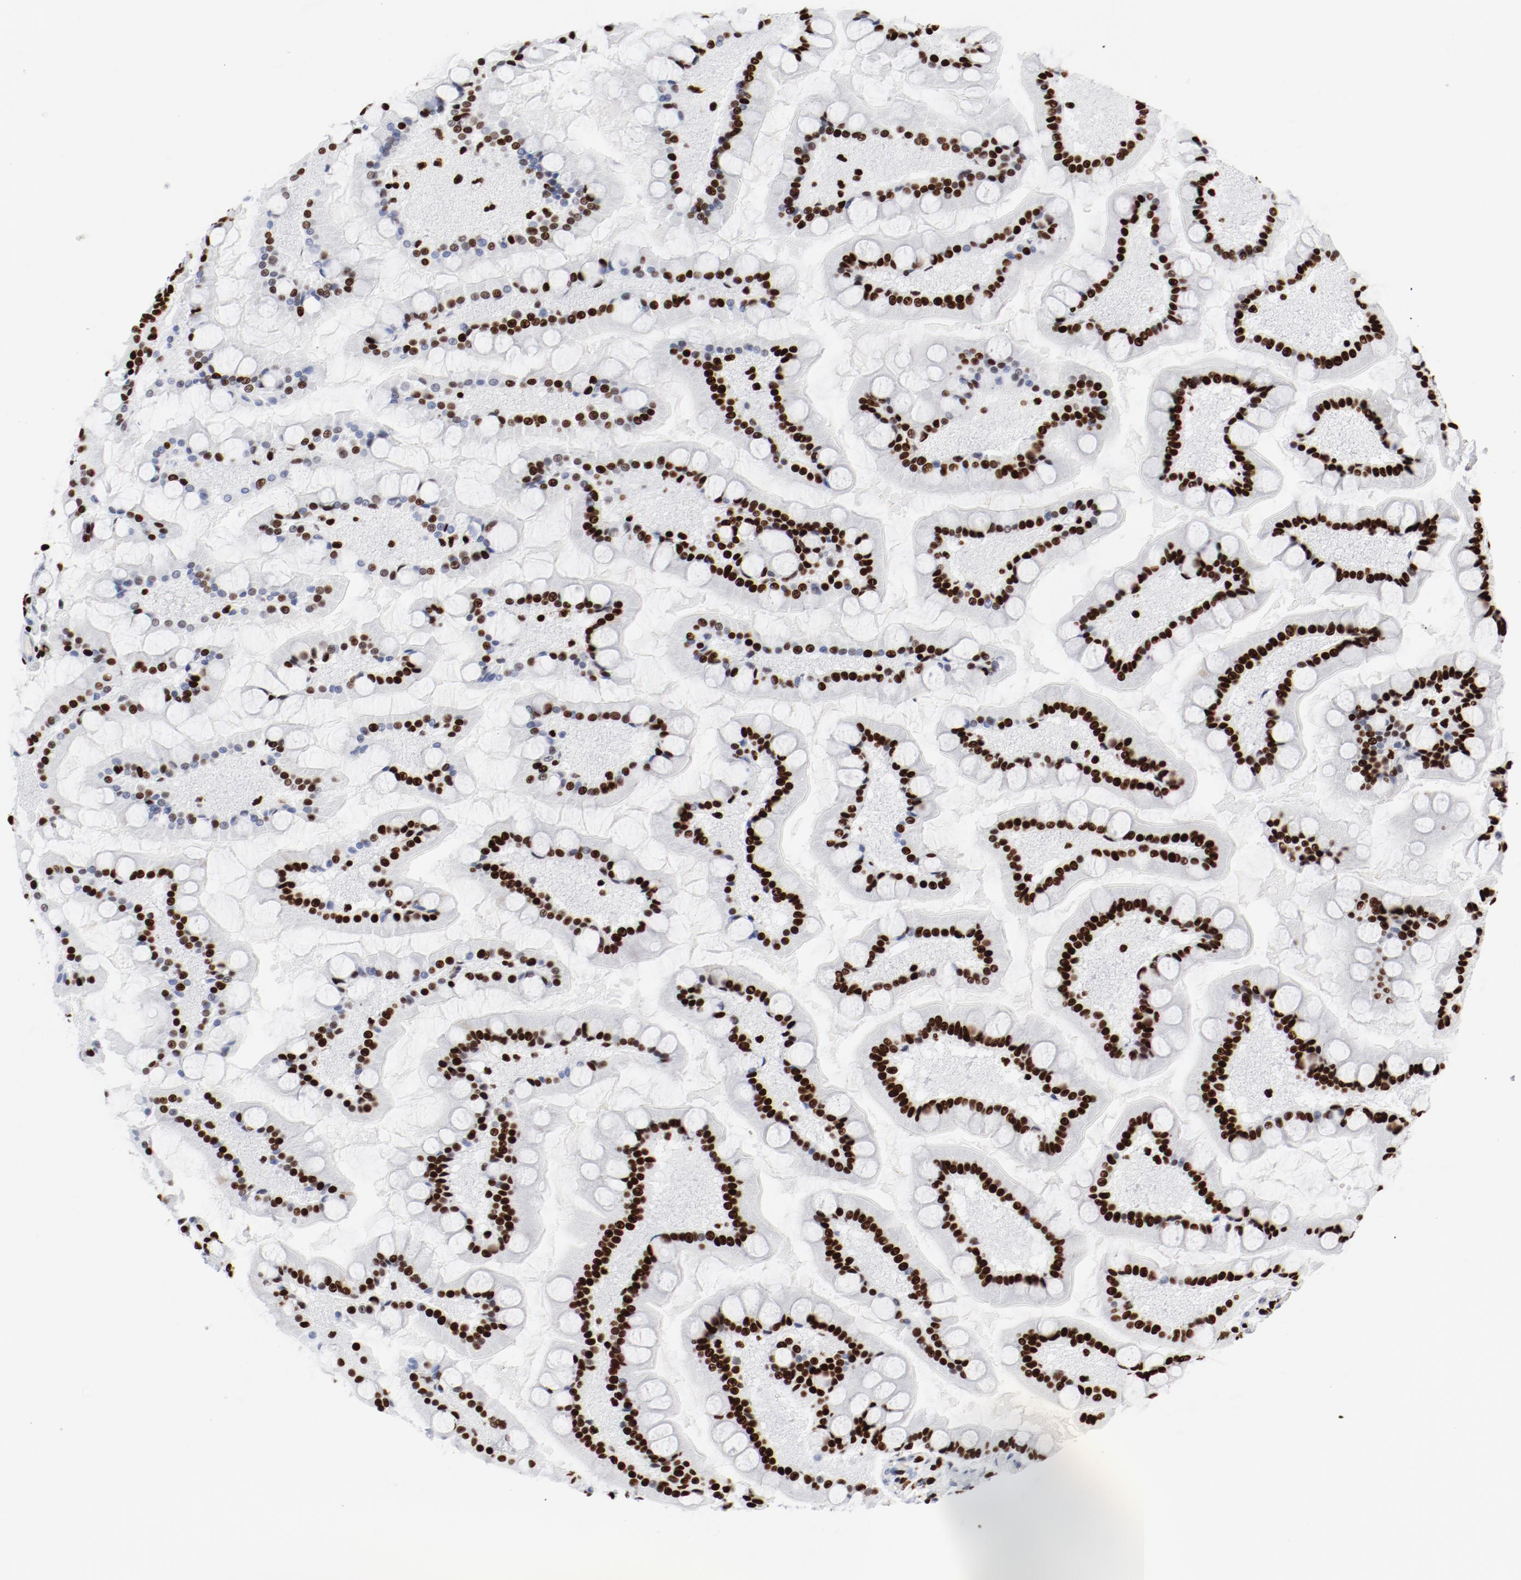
{"staining": {"intensity": "strong", "quantity": ">75%", "location": "nuclear"}, "tissue": "small intestine", "cell_type": "Glandular cells", "image_type": "normal", "snomed": [{"axis": "morphology", "description": "Normal tissue, NOS"}, {"axis": "topography", "description": "Small intestine"}], "caption": "Benign small intestine reveals strong nuclear staining in about >75% of glandular cells, visualized by immunohistochemistry.", "gene": "SMARCC2", "patient": {"sex": "male", "age": 41}}